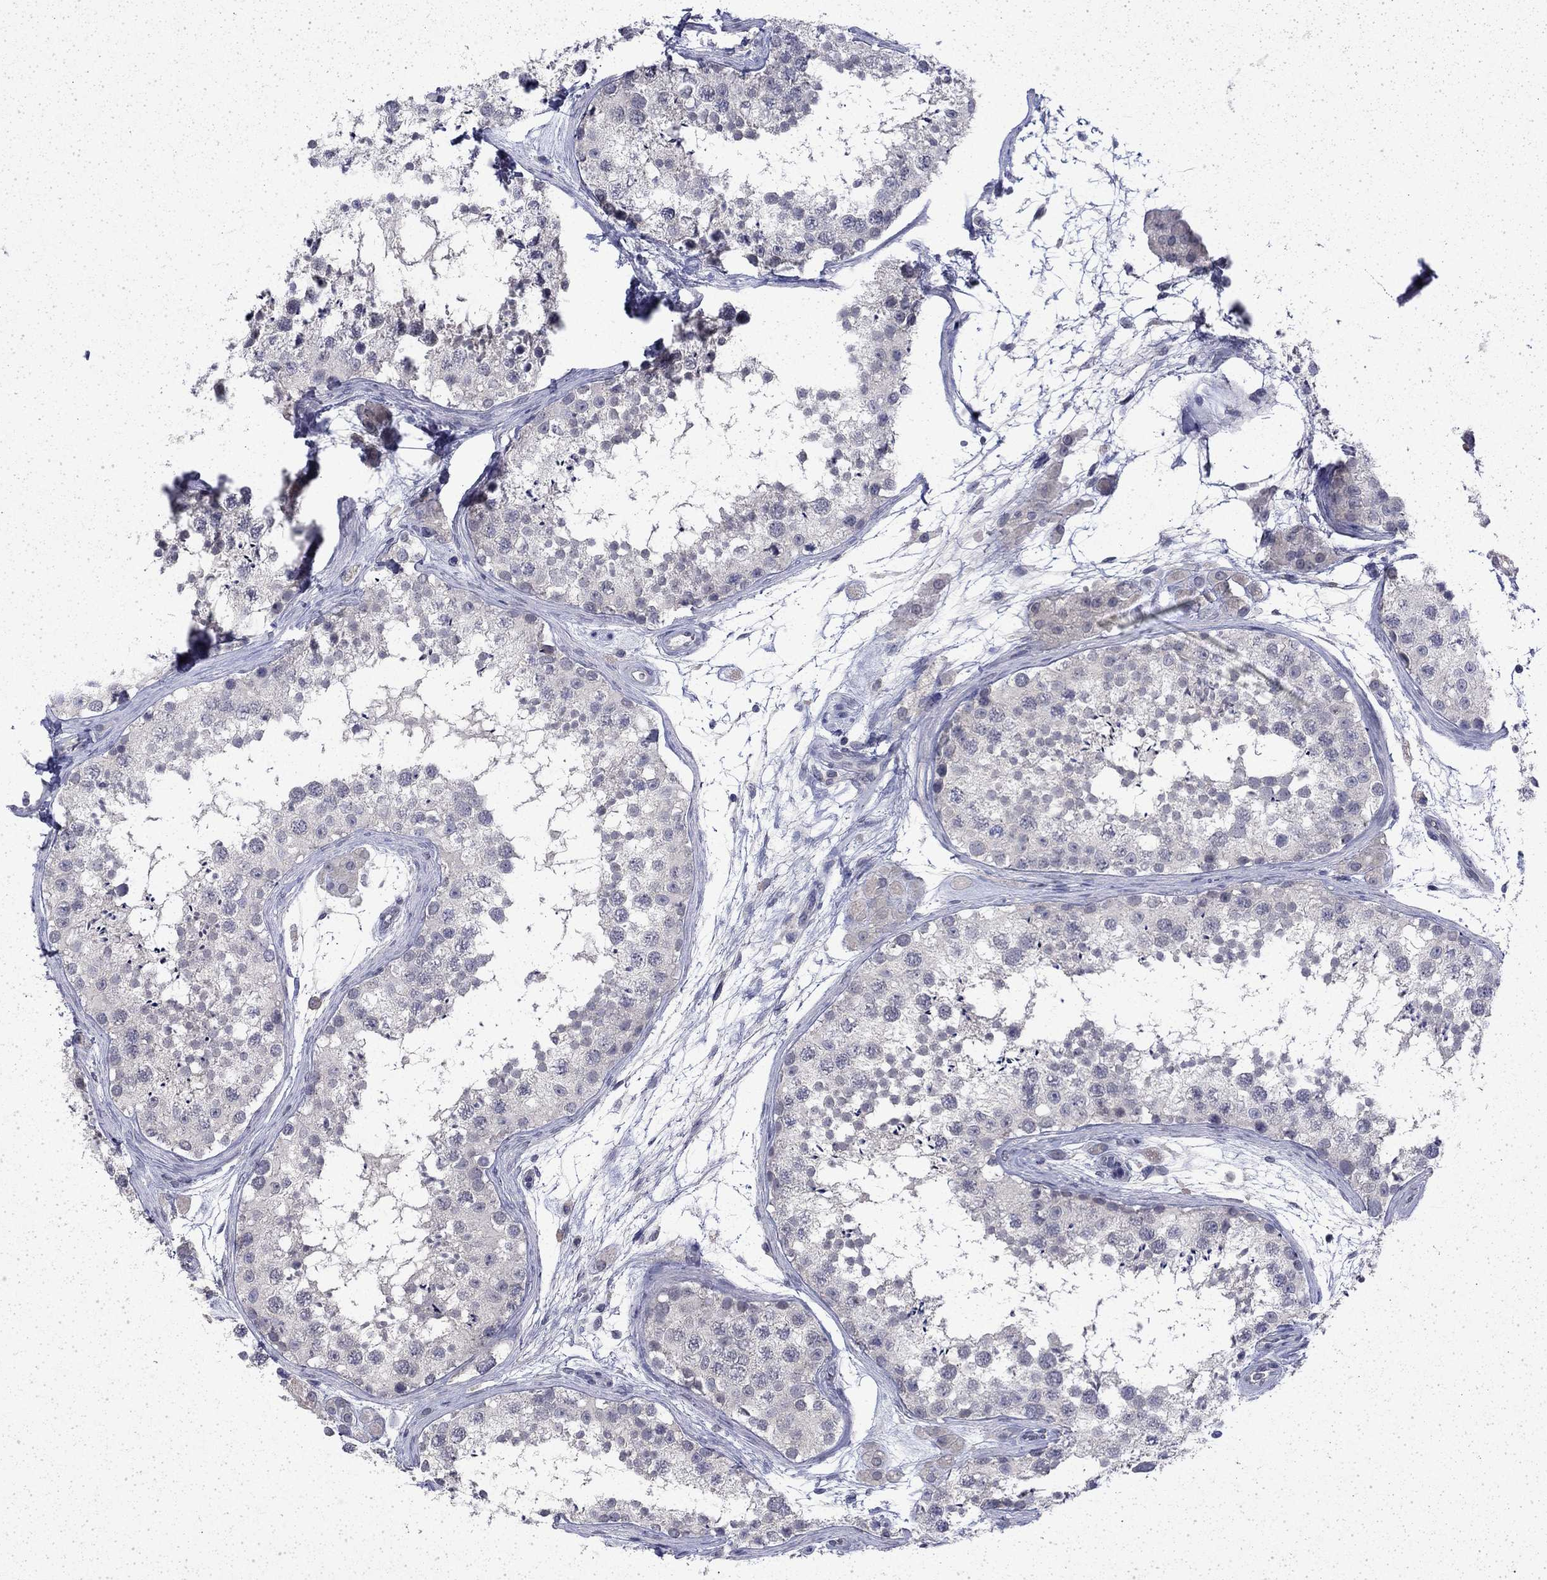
{"staining": {"intensity": "negative", "quantity": "none", "location": "none"}, "tissue": "testis", "cell_type": "Cells in seminiferous ducts", "image_type": "normal", "snomed": [{"axis": "morphology", "description": "Normal tissue, NOS"}, {"axis": "topography", "description": "Testis"}], "caption": "Immunohistochemistry of unremarkable human testis exhibits no positivity in cells in seminiferous ducts.", "gene": "CHAT", "patient": {"sex": "male", "age": 41}}